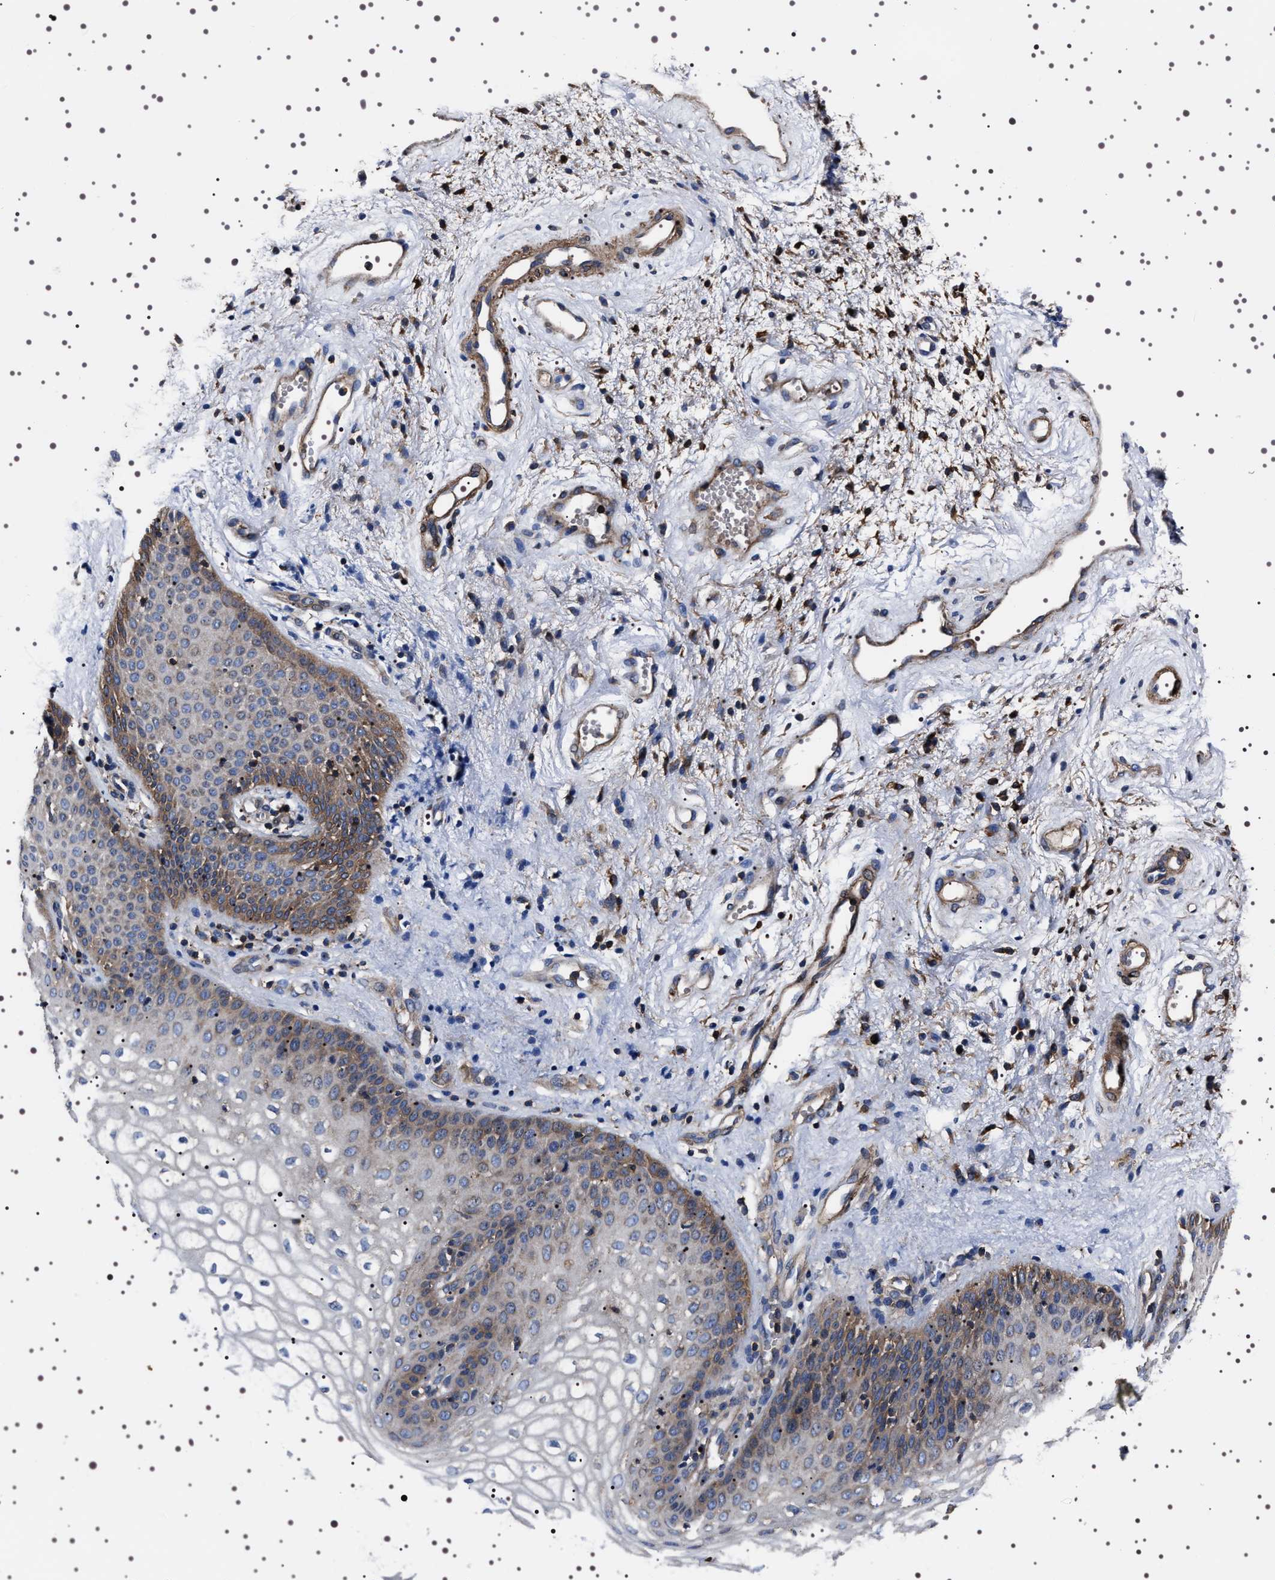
{"staining": {"intensity": "moderate", "quantity": "25%-75%", "location": "cytoplasmic/membranous"}, "tissue": "vagina", "cell_type": "Squamous epithelial cells", "image_type": "normal", "snomed": [{"axis": "morphology", "description": "Normal tissue, NOS"}, {"axis": "topography", "description": "Vagina"}], "caption": "Immunohistochemical staining of unremarkable human vagina exhibits moderate cytoplasmic/membranous protein staining in approximately 25%-75% of squamous epithelial cells.", "gene": "WDR1", "patient": {"sex": "female", "age": 34}}